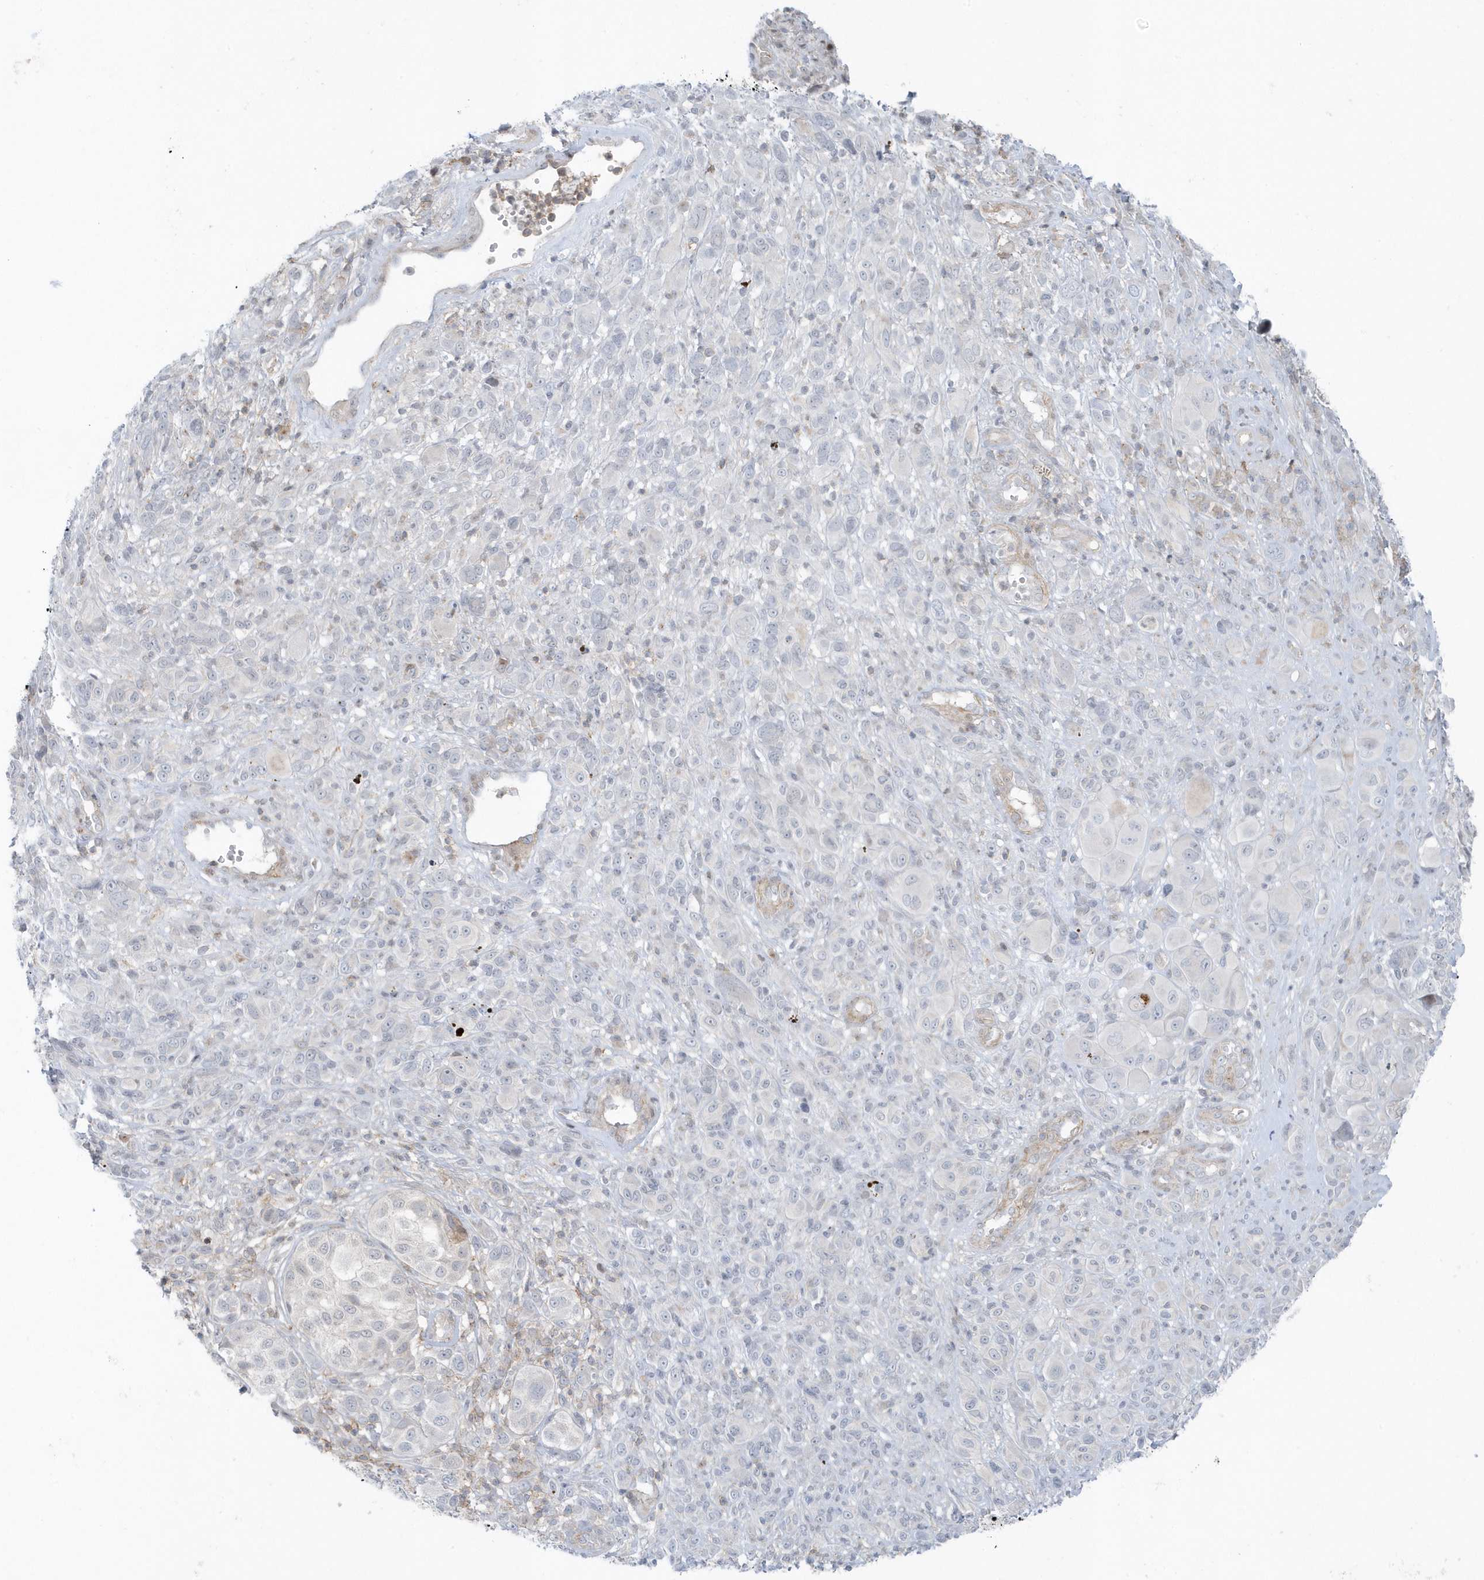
{"staining": {"intensity": "negative", "quantity": "none", "location": "none"}, "tissue": "melanoma", "cell_type": "Tumor cells", "image_type": "cancer", "snomed": [{"axis": "morphology", "description": "Malignant melanoma, NOS"}, {"axis": "topography", "description": "Skin of trunk"}], "caption": "Tumor cells show no significant expression in malignant melanoma. (DAB (3,3'-diaminobenzidine) immunohistochemistry with hematoxylin counter stain).", "gene": "CACNB2", "patient": {"sex": "male", "age": 71}}